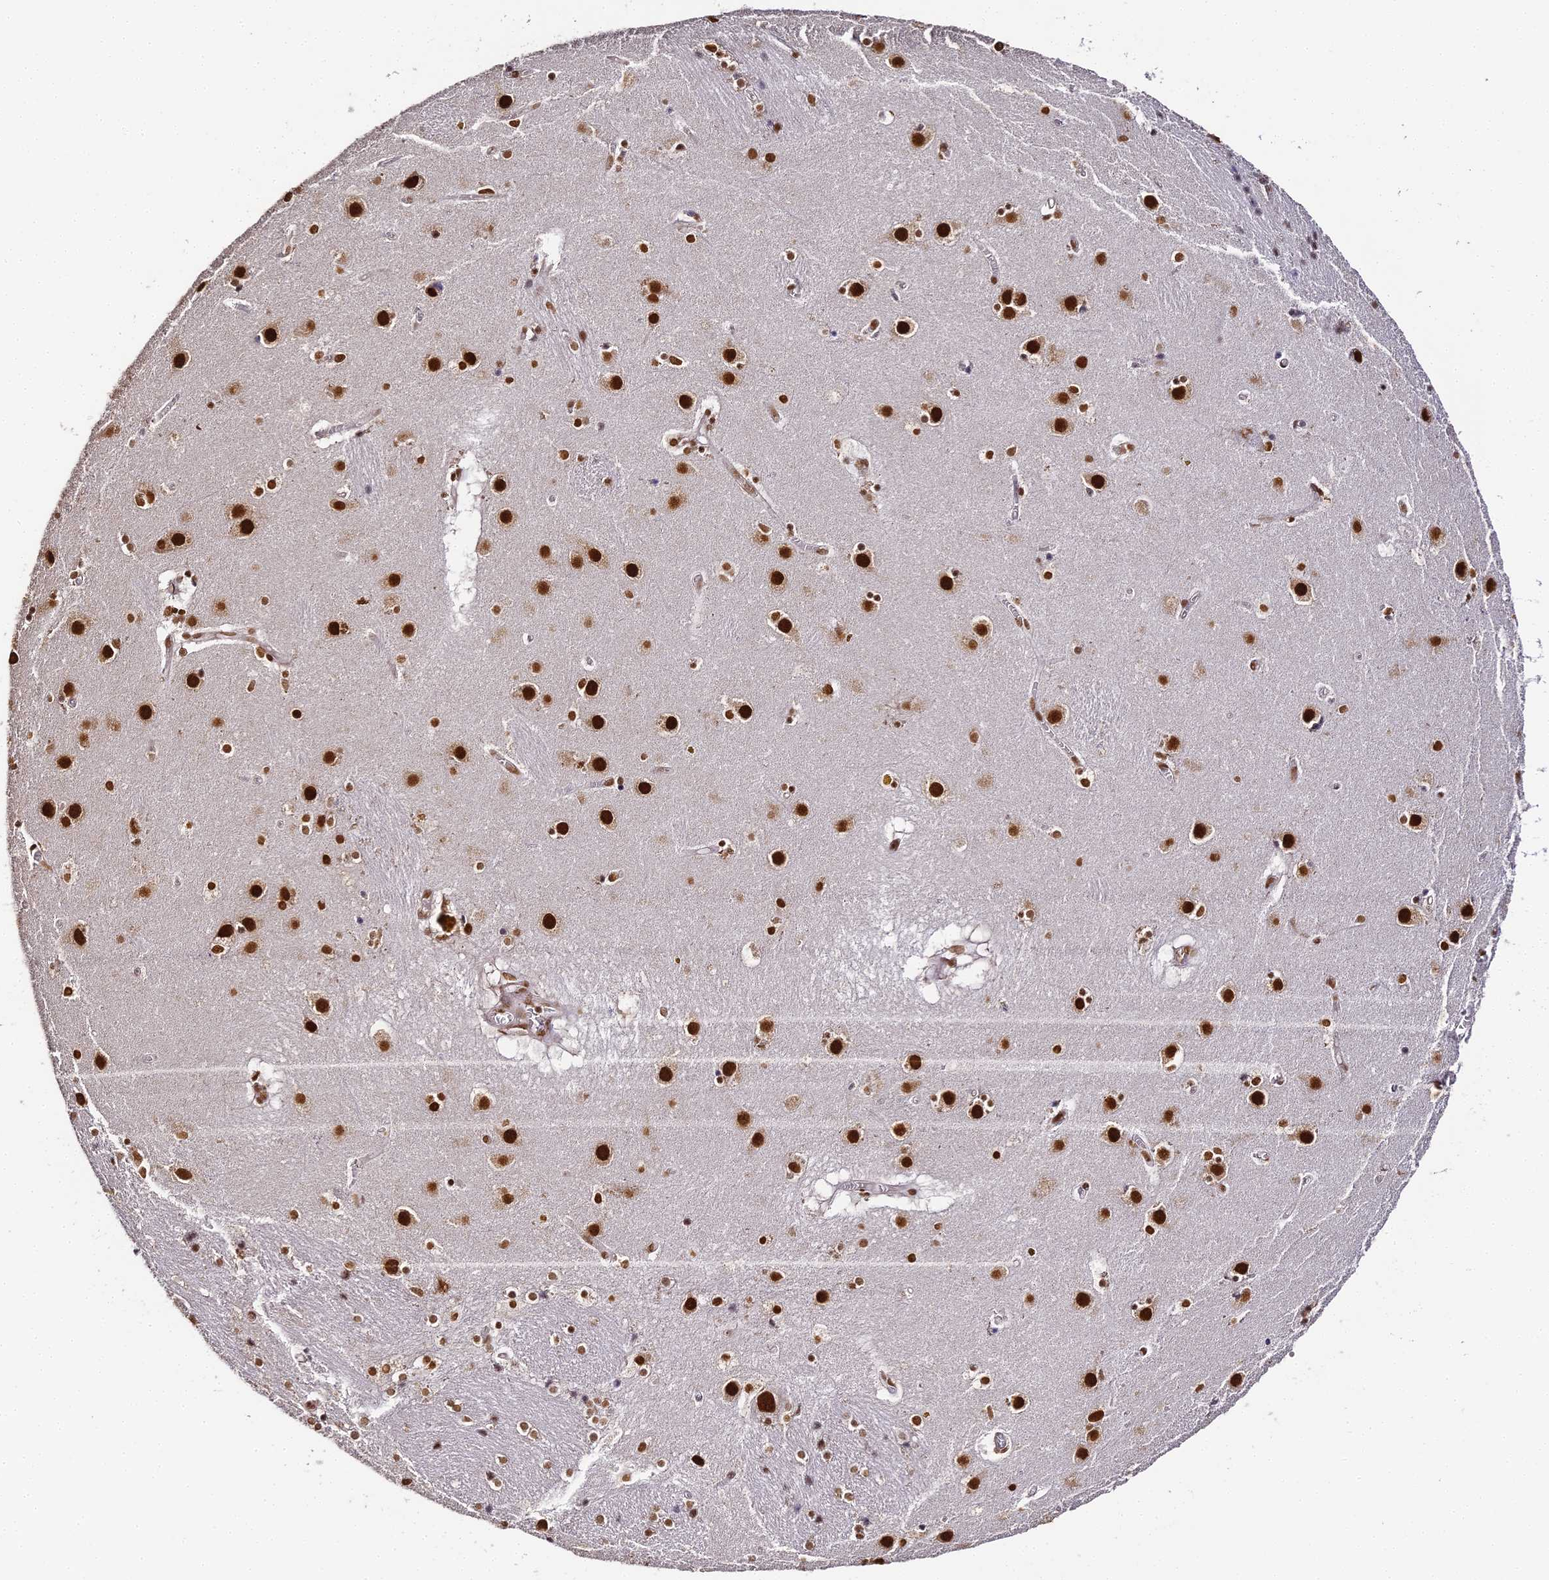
{"staining": {"intensity": "strong", "quantity": ">75%", "location": "nuclear"}, "tissue": "caudate", "cell_type": "Glial cells", "image_type": "normal", "snomed": [{"axis": "morphology", "description": "Normal tissue, NOS"}, {"axis": "topography", "description": "Lateral ventricle wall"}], "caption": "Strong nuclear protein staining is appreciated in approximately >75% of glial cells in caudate.", "gene": "HNRNPA1", "patient": {"sex": "male", "age": 70}}